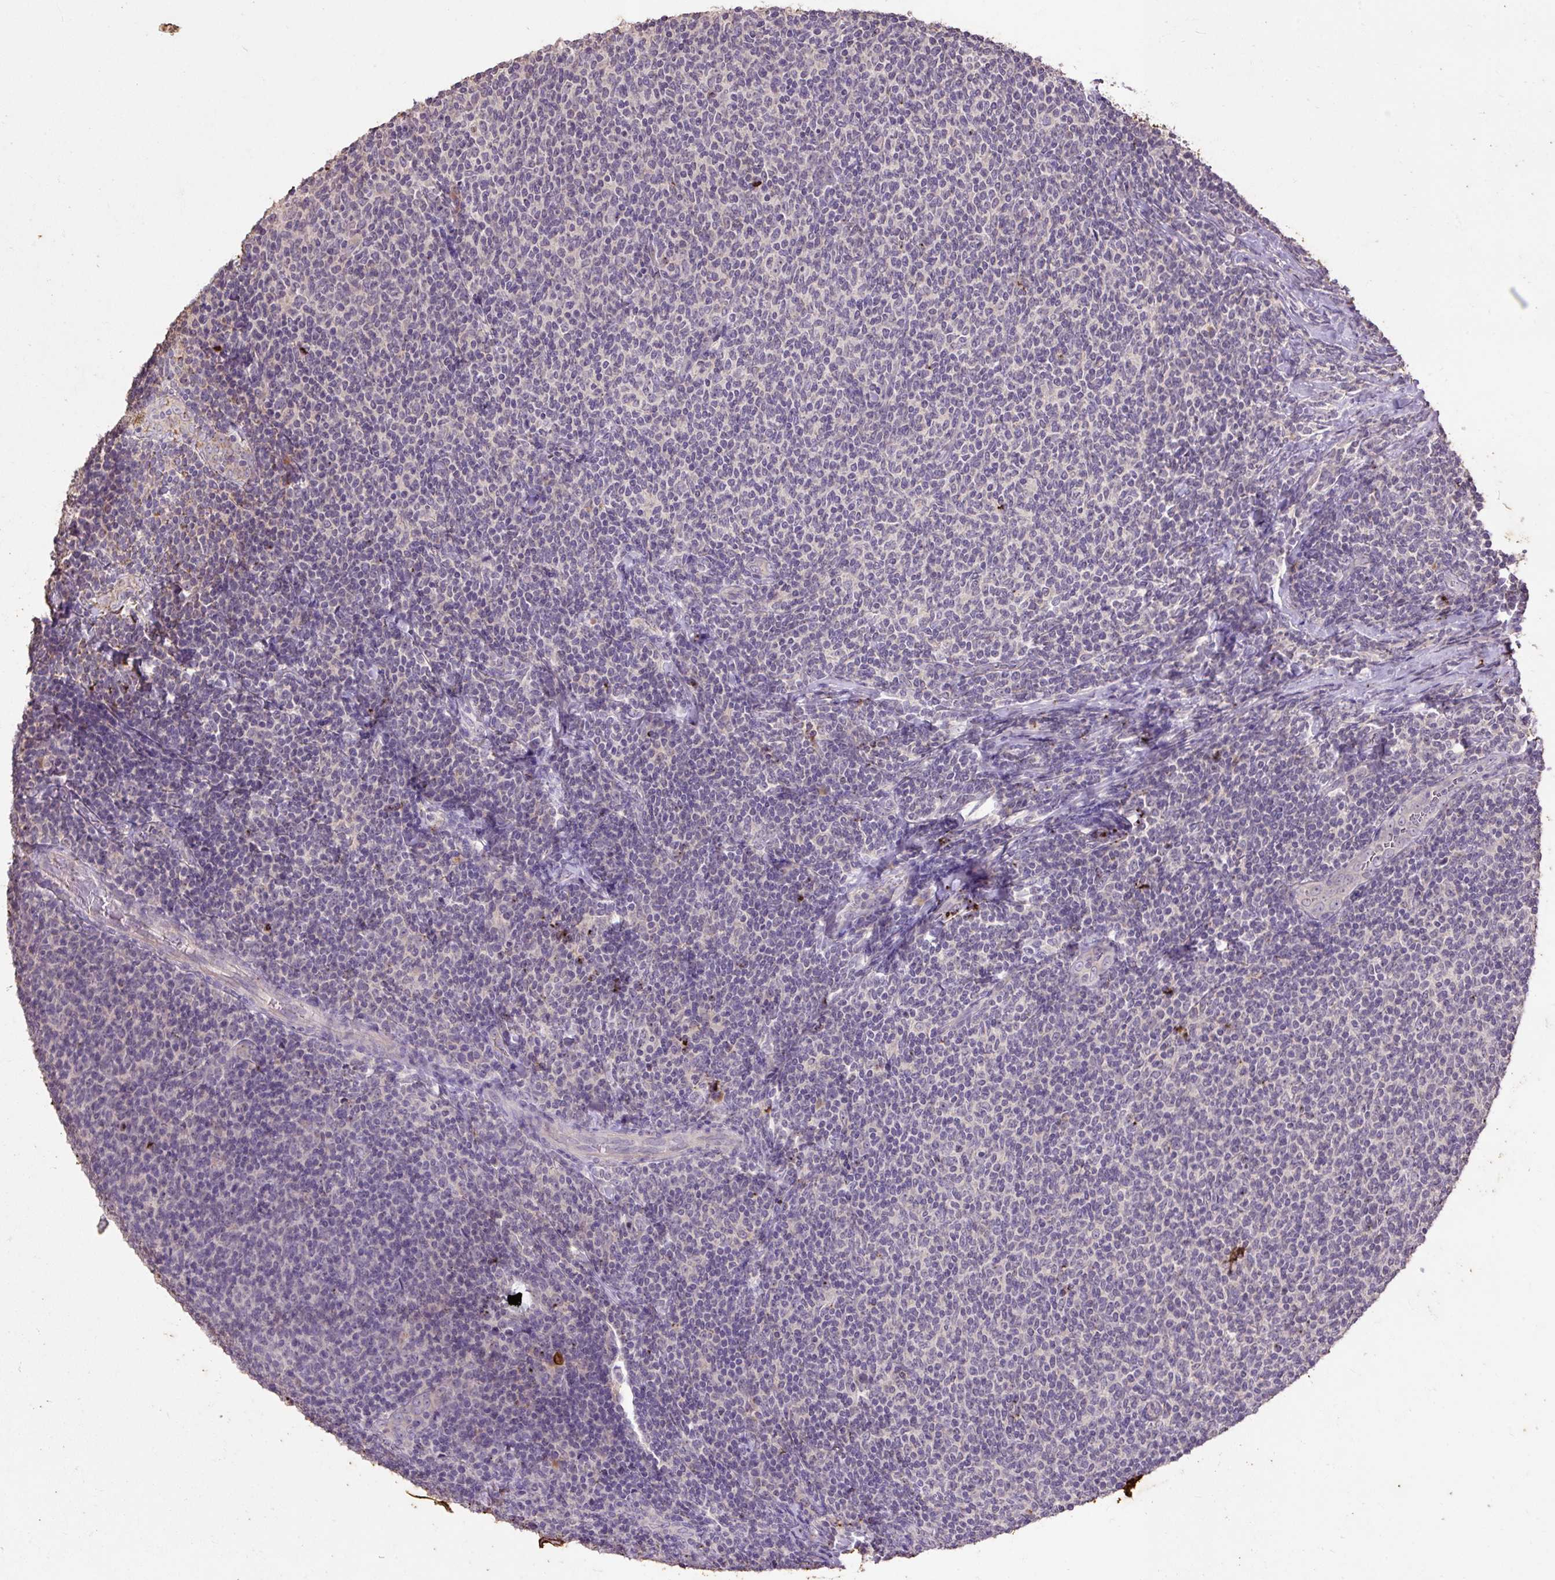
{"staining": {"intensity": "negative", "quantity": "none", "location": "none"}, "tissue": "lymphoma", "cell_type": "Tumor cells", "image_type": "cancer", "snomed": [{"axis": "morphology", "description": "Malignant lymphoma, non-Hodgkin's type, Low grade"}, {"axis": "topography", "description": "Lymph node"}], "caption": "Low-grade malignant lymphoma, non-Hodgkin's type was stained to show a protein in brown. There is no significant positivity in tumor cells.", "gene": "LRTM2", "patient": {"sex": "male", "age": 52}}